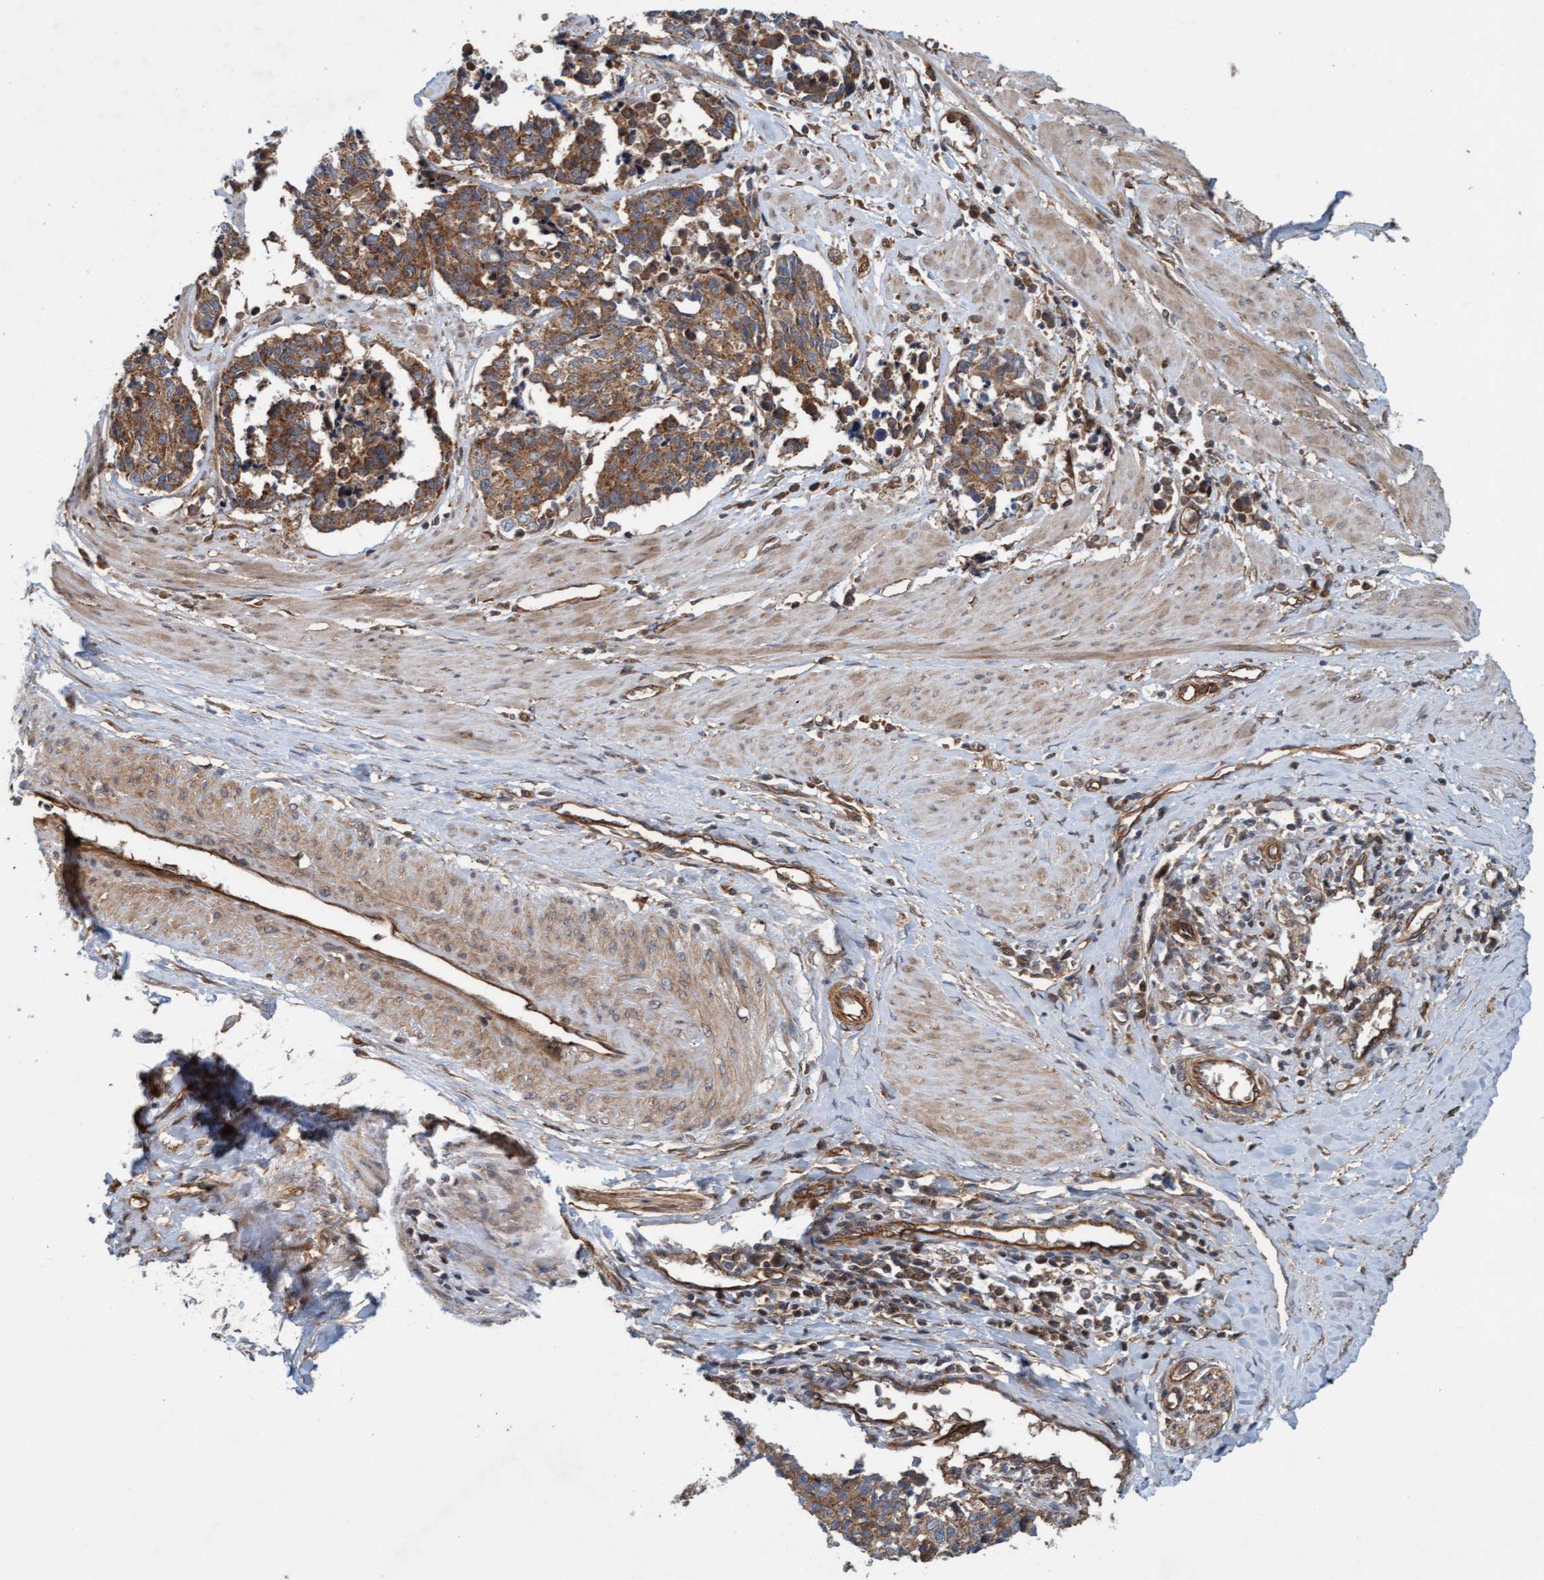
{"staining": {"intensity": "moderate", "quantity": ">75%", "location": "cytoplasmic/membranous"}, "tissue": "cervical cancer", "cell_type": "Tumor cells", "image_type": "cancer", "snomed": [{"axis": "morphology", "description": "Normal tissue, NOS"}, {"axis": "morphology", "description": "Squamous cell carcinoma, NOS"}, {"axis": "topography", "description": "Cervix"}], "caption": "Immunohistochemistry (DAB (3,3'-diaminobenzidine)) staining of human squamous cell carcinoma (cervical) displays moderate cytoplasmic/membranous protein expression in about >75% of tumor cells.", "gene": "ERAL1", "patient": {"sex": "female", "age": 35}}